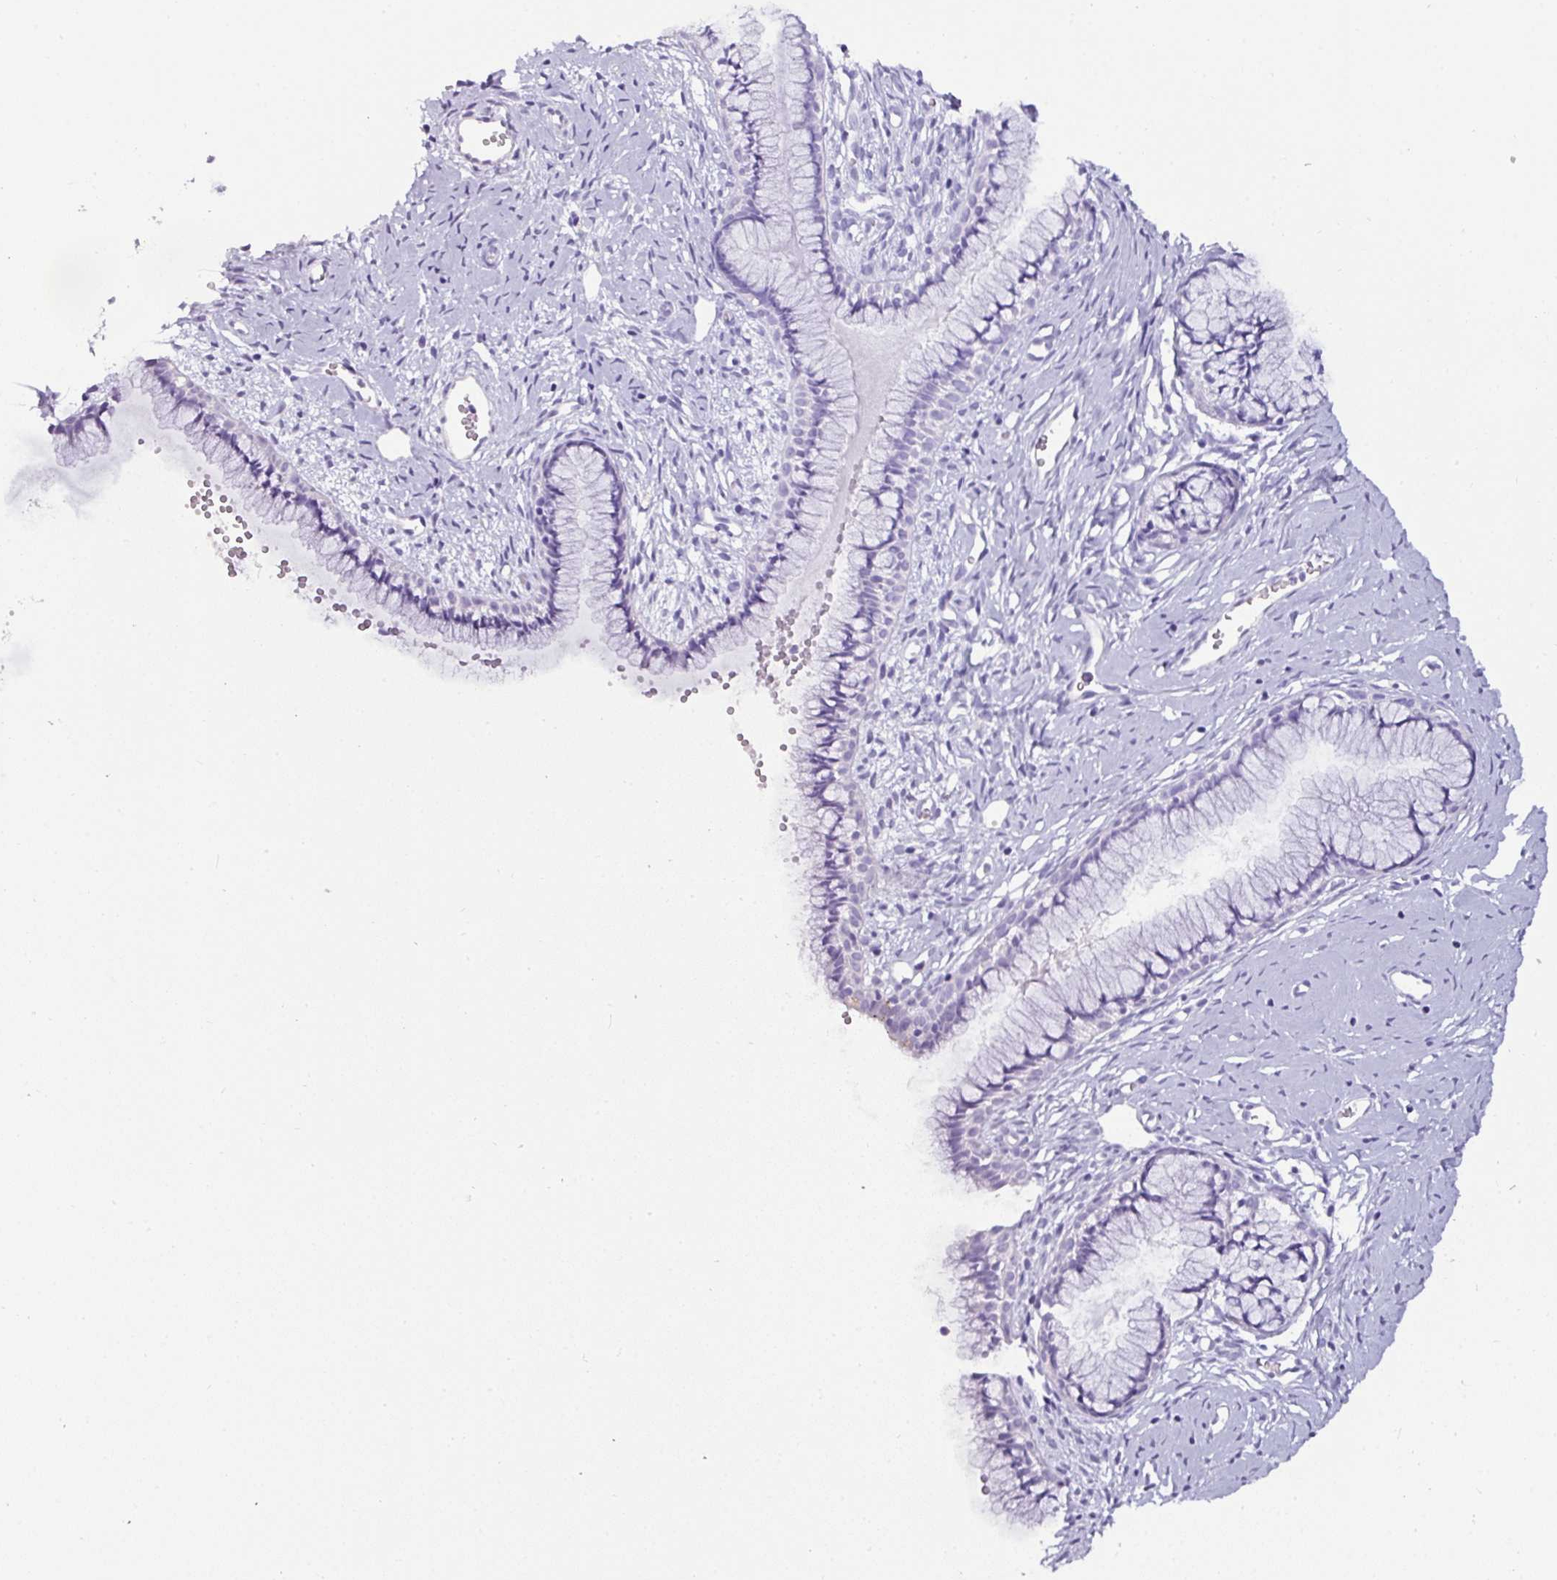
{"staining": {"intensity": "negative", "quantity": "none", "location": "none"}, "tissue": "cervix", "cell_type": "Glandular cells", "image_type": "normal", "snomed": [{"axis": "morphology", "description": "Normal tissue, NOS"}, {"axis": "topography", "description": "Cervix"}], "caption": "This photomicrograph is of benign cervix stained with IHC to label a protein in brown with the nuclei are counter-stained blue. There is no expression in glandular cells. (Stains: DAB (3,3'-diaminobenzidine) immunohistochemistry (IHC) with hematoxylin counter stain, Microscopy: brightfield microscopy at high magnification).", "gene": "NAPSA", "patient": {"sex": "female", "age": 40}}